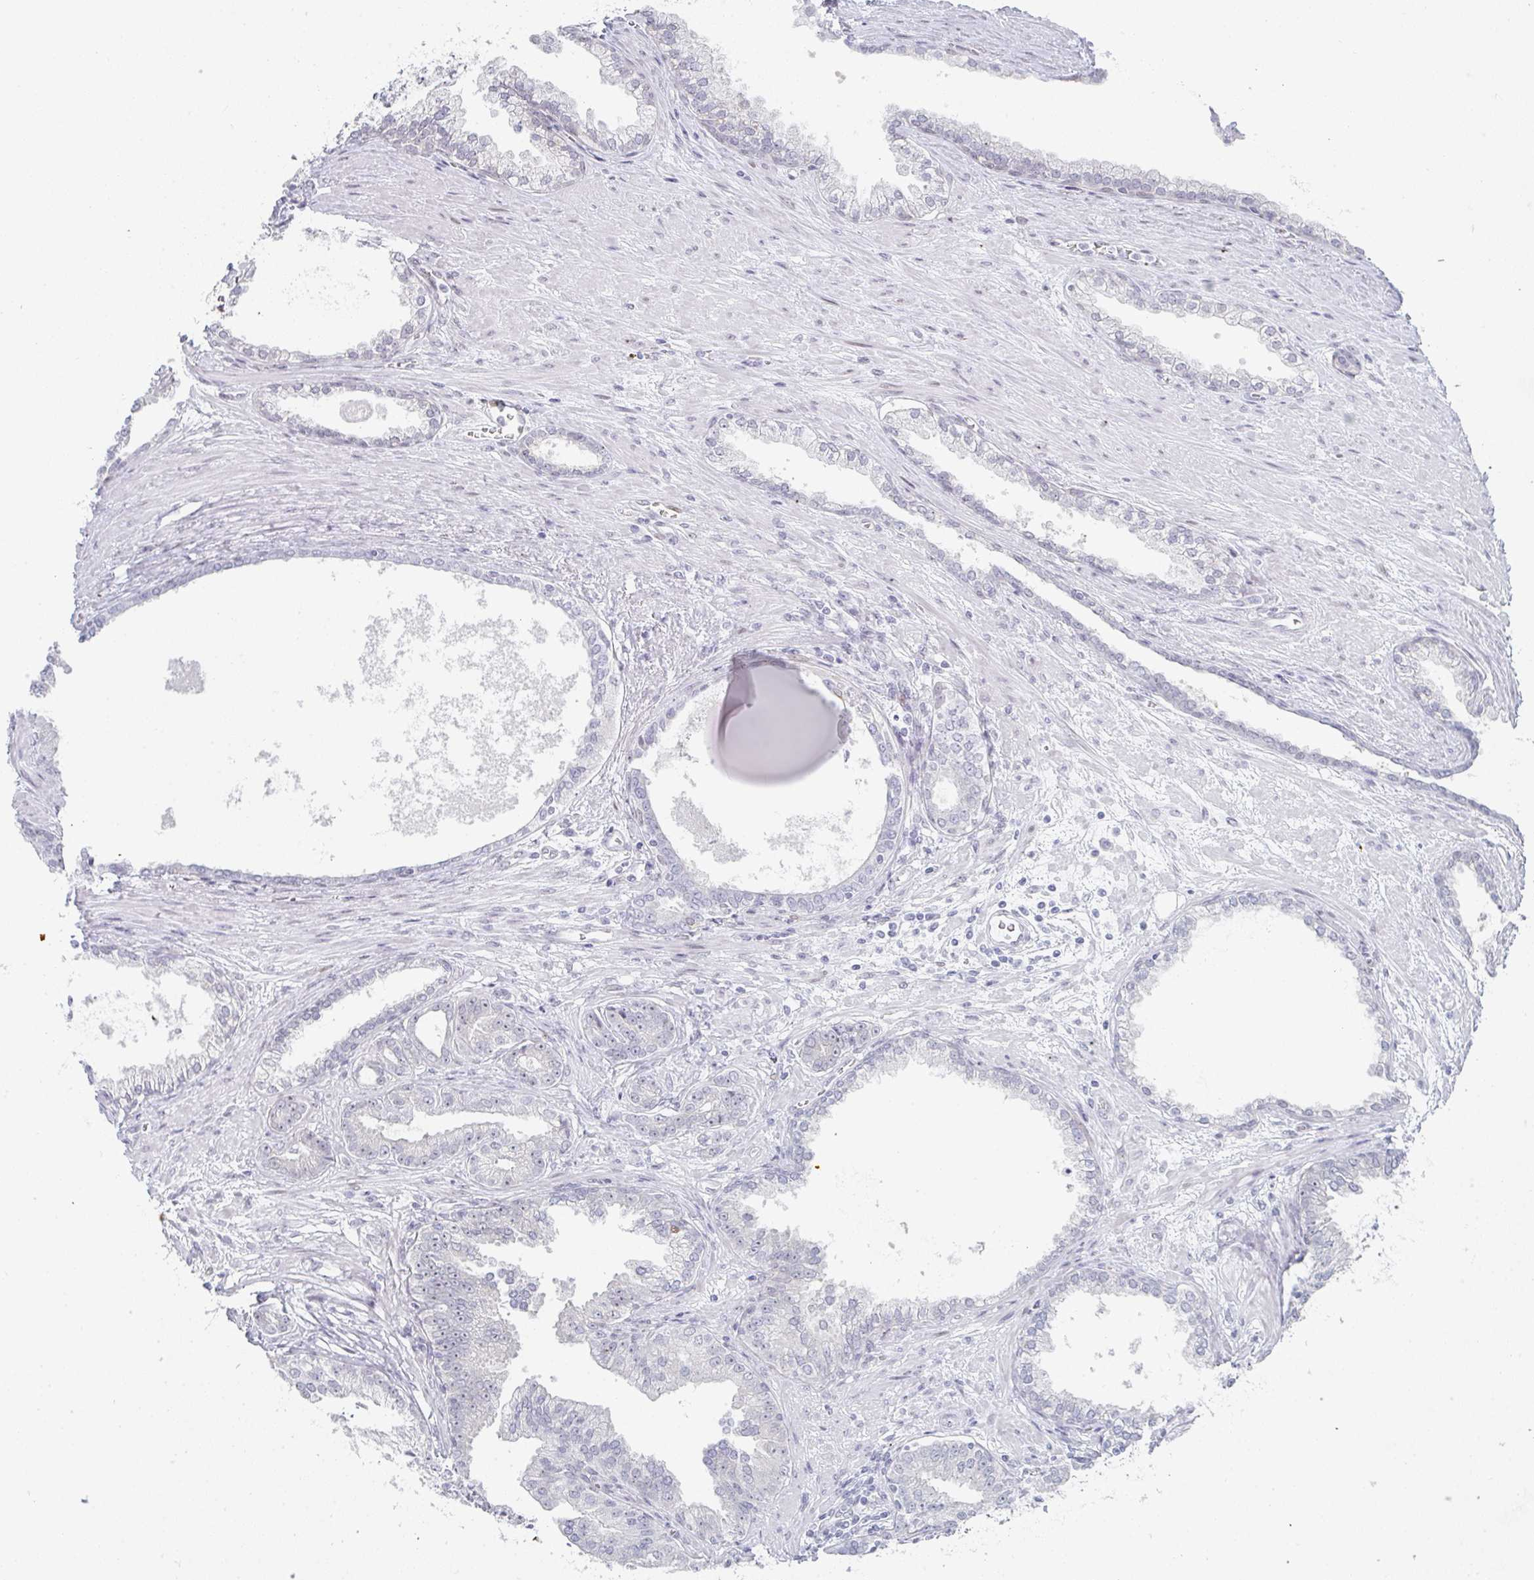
{"staining": {"intensity": "negative", "quantity": "none", "location": "none"}, "tissue": "prostate cancer", "cell_type": "Tumor cells", "image_type": "cancer", "snomed": [{"axis": "morphology", "description": "Adenocarcinoma, Low grade"}, {"axis": "topography", "description": "Prostate"}], "caption": "This histopathology image is of low-grade adenocarcinoma (prostate) stained with immunohistochemistry to label a protein in brown with the nuclei are counter-stained blue. There is no staining in tumor cells.", "gene": "POU2AF2", "patient": {"sex": "male", "age": 61}}